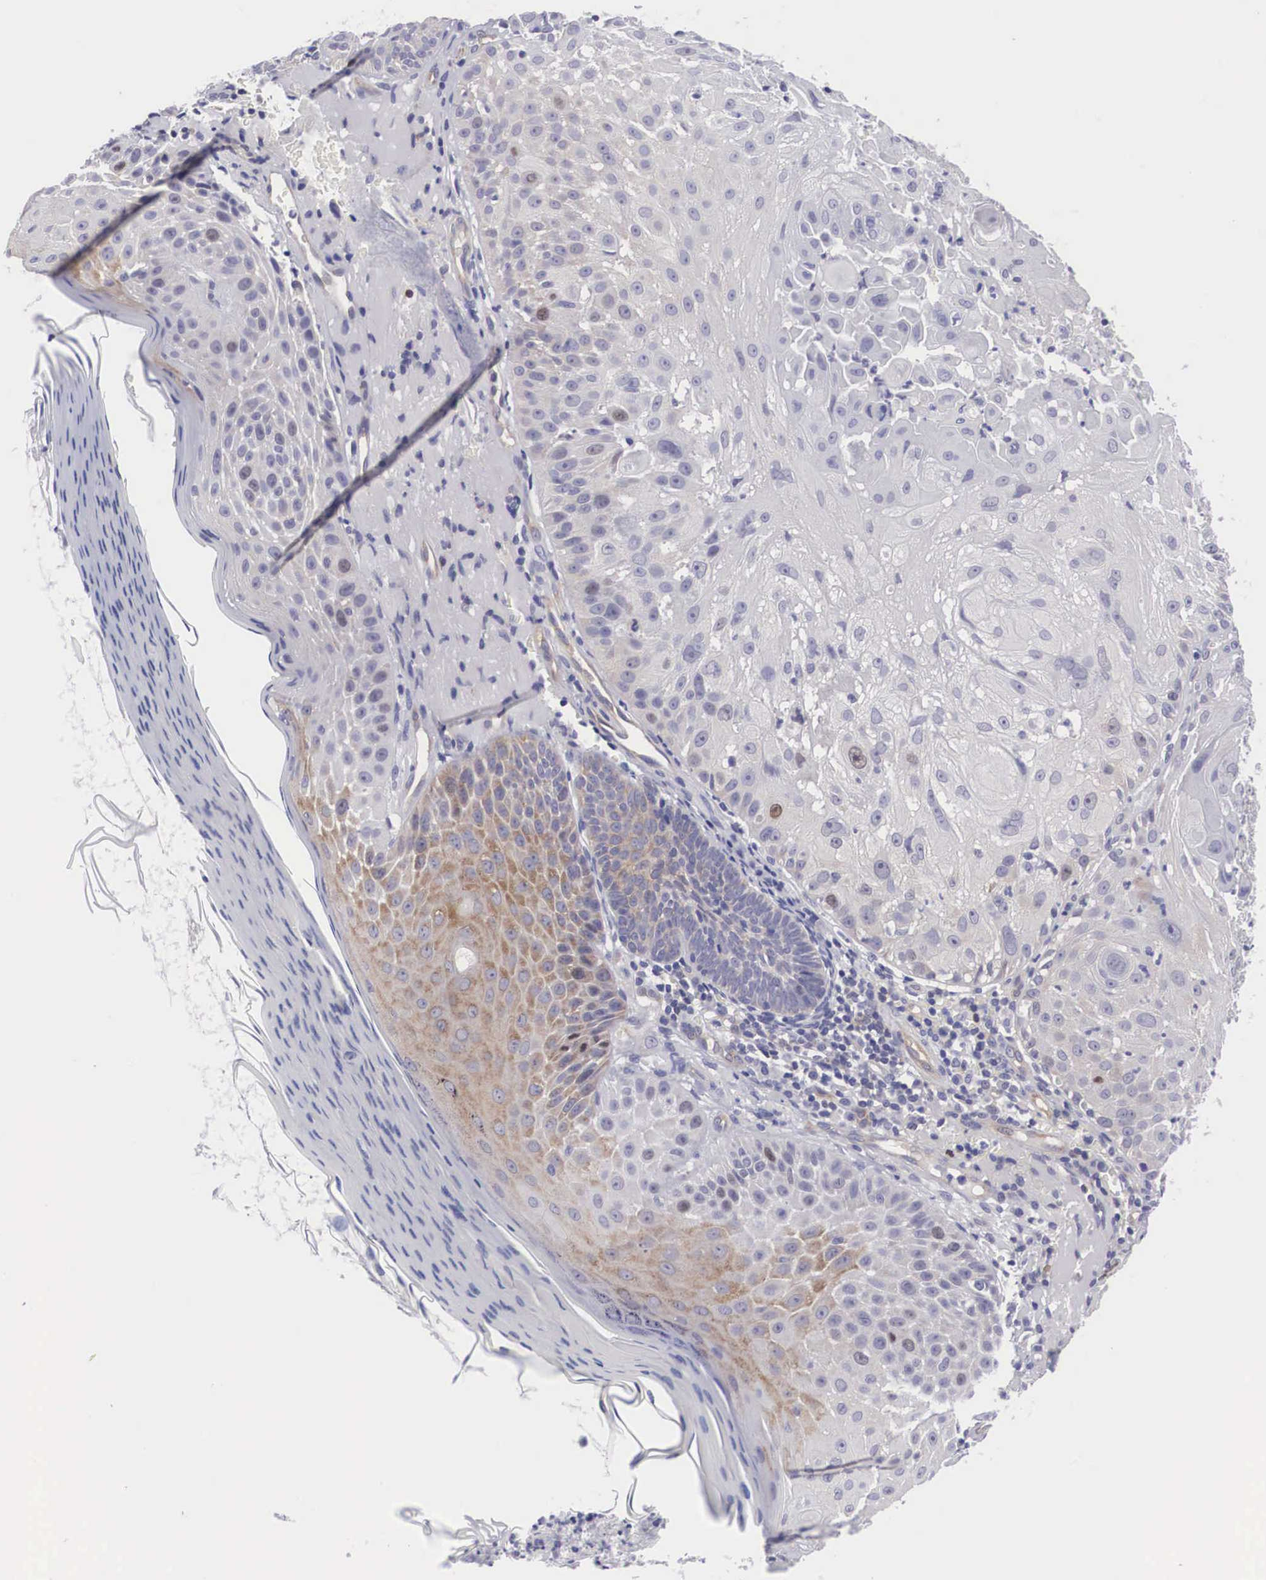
{"staining": {"intensity": "weak", "quantity": ">75%", "location": "cytoplasmic/membranous"}, "tissue": "skin cancer", "cell_type": "Tumor cells", "image_type": "cancer", "snomed": [{"axis": "morphology", "description": "Squamous cell carcinoma, NOS"}, {"axis": "topography", "description": "Skin"}], "caption": "Protein analysis of skin squamous cell carcinoma tissue reveals weak cytoplasmic/membranous expression in about >75% of tumor cells.", "gene": "MAST4", "patient": {"sex": "female", "age": 89}}